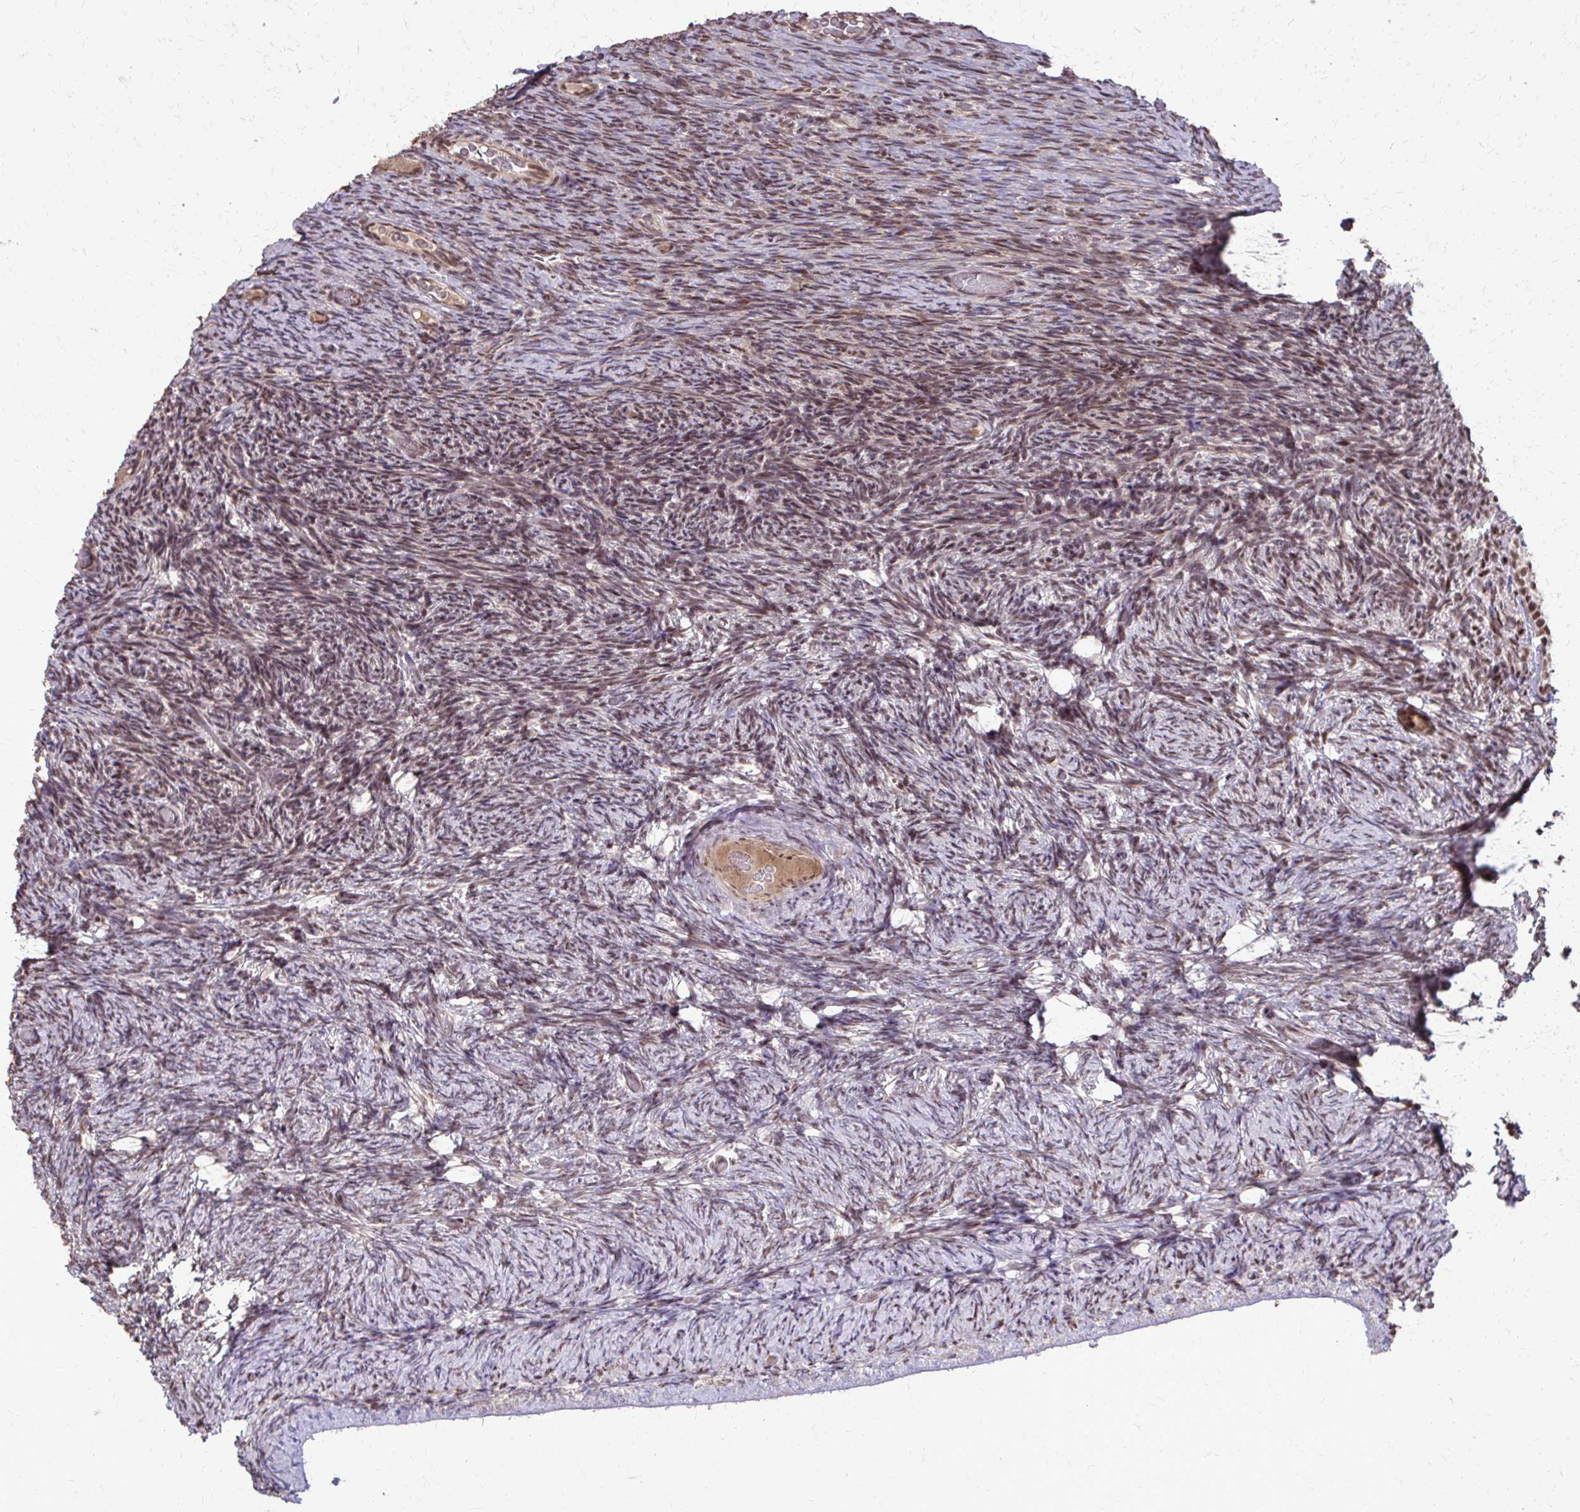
{"staining": {"intensity": "moderate", "quantity": ">75%", "location": "nuclear"}, "tissue": "ovary", "cell_type": "Ovarian stroma cells", "image_type": "normal", "snomed": [{"axis": "morphology", "description": "Normal tissue, NOS"}, {"axis": "topography", "description": "Ovary"}], "caption": "The histopathology image demonstrates immunohistochemical staining of benign ovary. There is moderate nuclear expression is present in approximately >75% of ovarian stroma cells.", "gene": "SS18", "patient": {"sex": "female", "age": 34}}